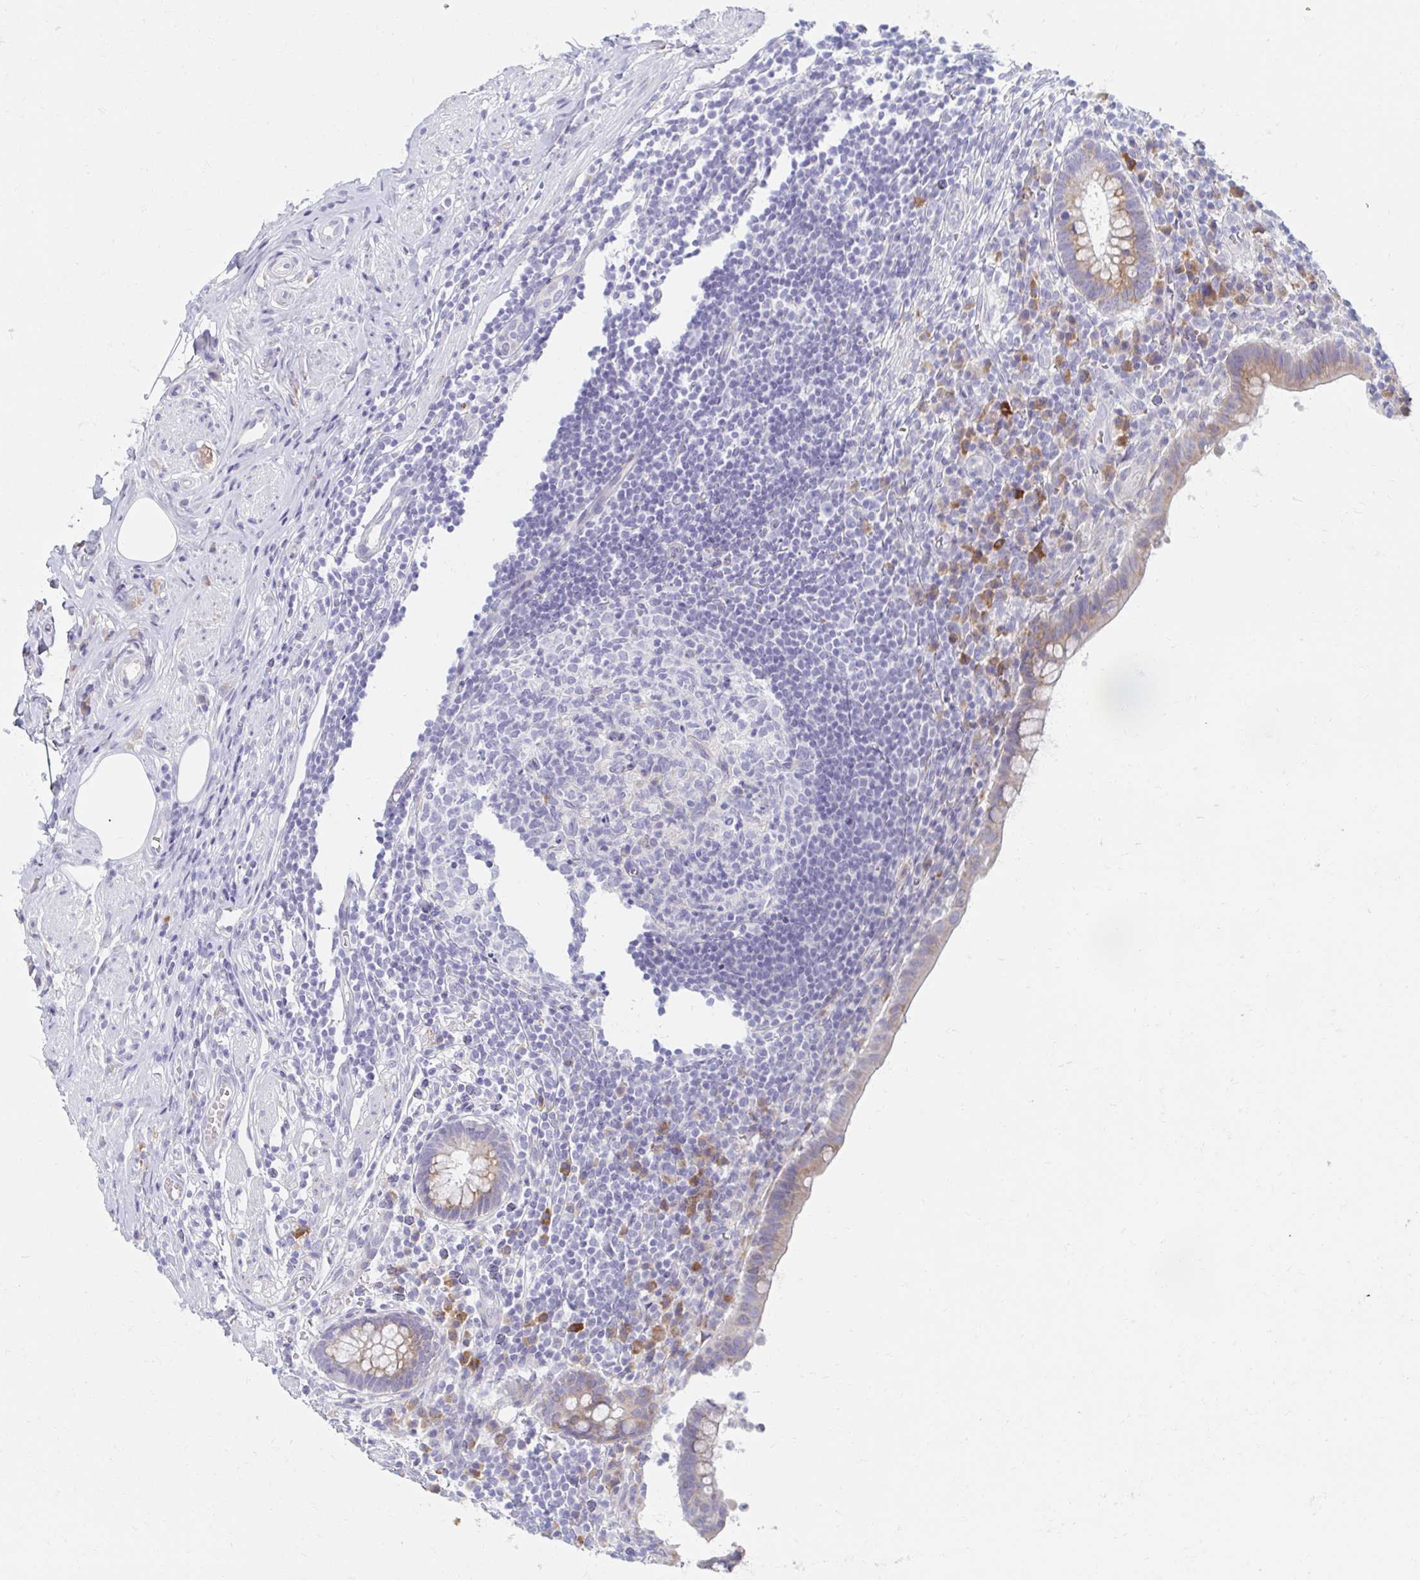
{"staining": {"intensity": "weak", "quantity": "25%-75%", "location": "cytoplasmic/membranous"}, "tissue": "appendix", "cell_type": "Glandular cells", "image_type": "normal", "snomed": [{"axis": "morphology", "description": "Normal tissue, NOS"}, {"axis": "topography", "description": "Appendix"}], "caption": "Immunohistochemical staining of benign human appendix shows weak cytoplasmic/membranous protein positivity in approximately 25%-75% of glandular cells. (Stains: DAB (3,3'-diaminobenzidine) in brown, nuclei in blue, Microscopy: brightfield microscopy at high magnification).", "gene": "MYLK2", "patient": {"sex": "female", "age": 56}}